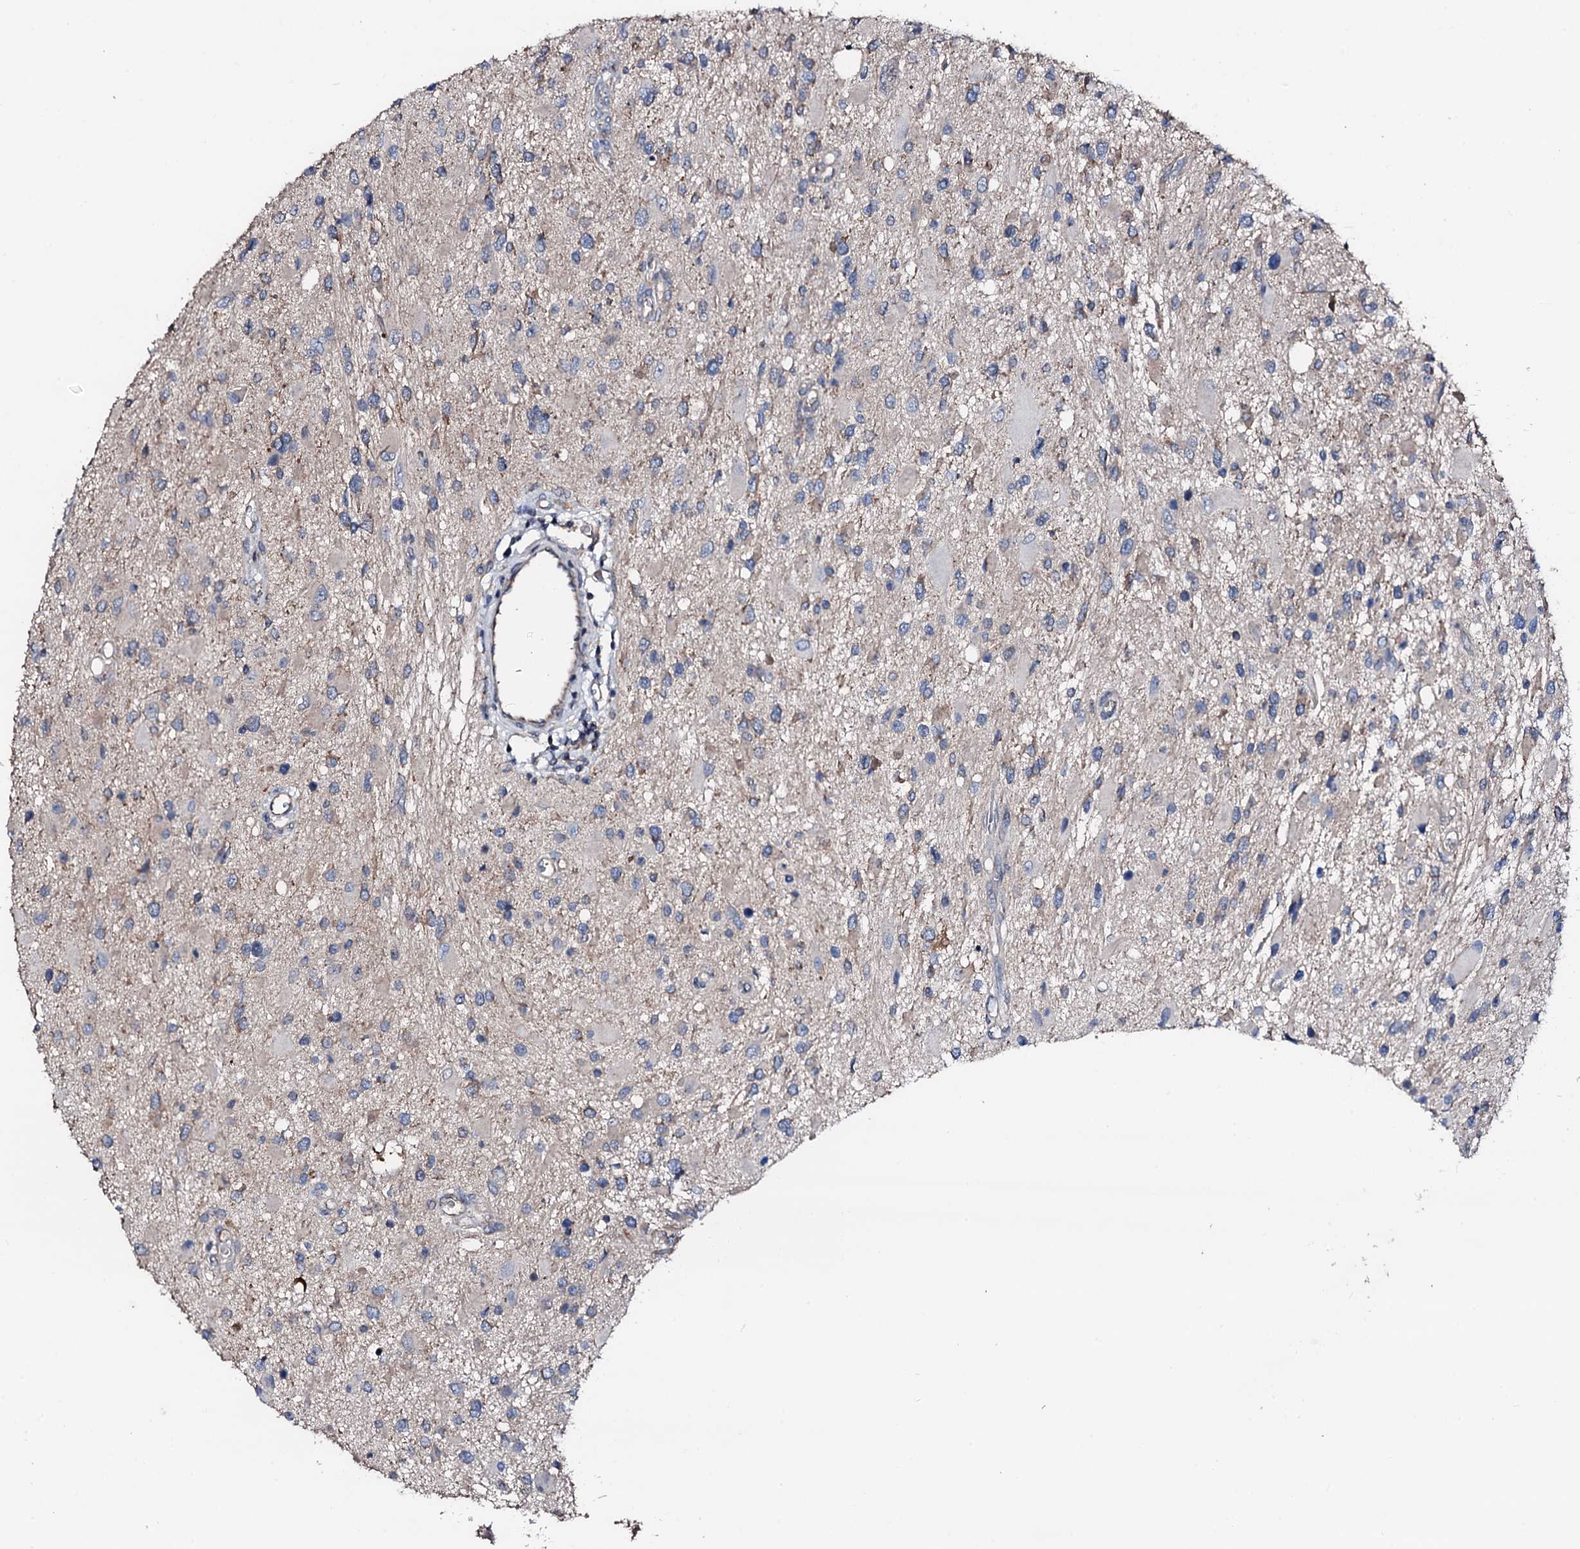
{"staining": {"intensity": "negative", "quantity": "none", "location": "none"}, "tissue": "glioma", "cell_type": "Tumor cells", "image_type": "cancer", "snomed": [{"axis": "morphology", "description": "Glioma, malignant, High grade"}, {"axis": "topography", "description": "Brain"}], "caption": "Protein analysis of glioma exhibits no significant positivity in tumor cells.", "gene": "TRAFD1", "patient": {"sex": "male", "age": 53}}